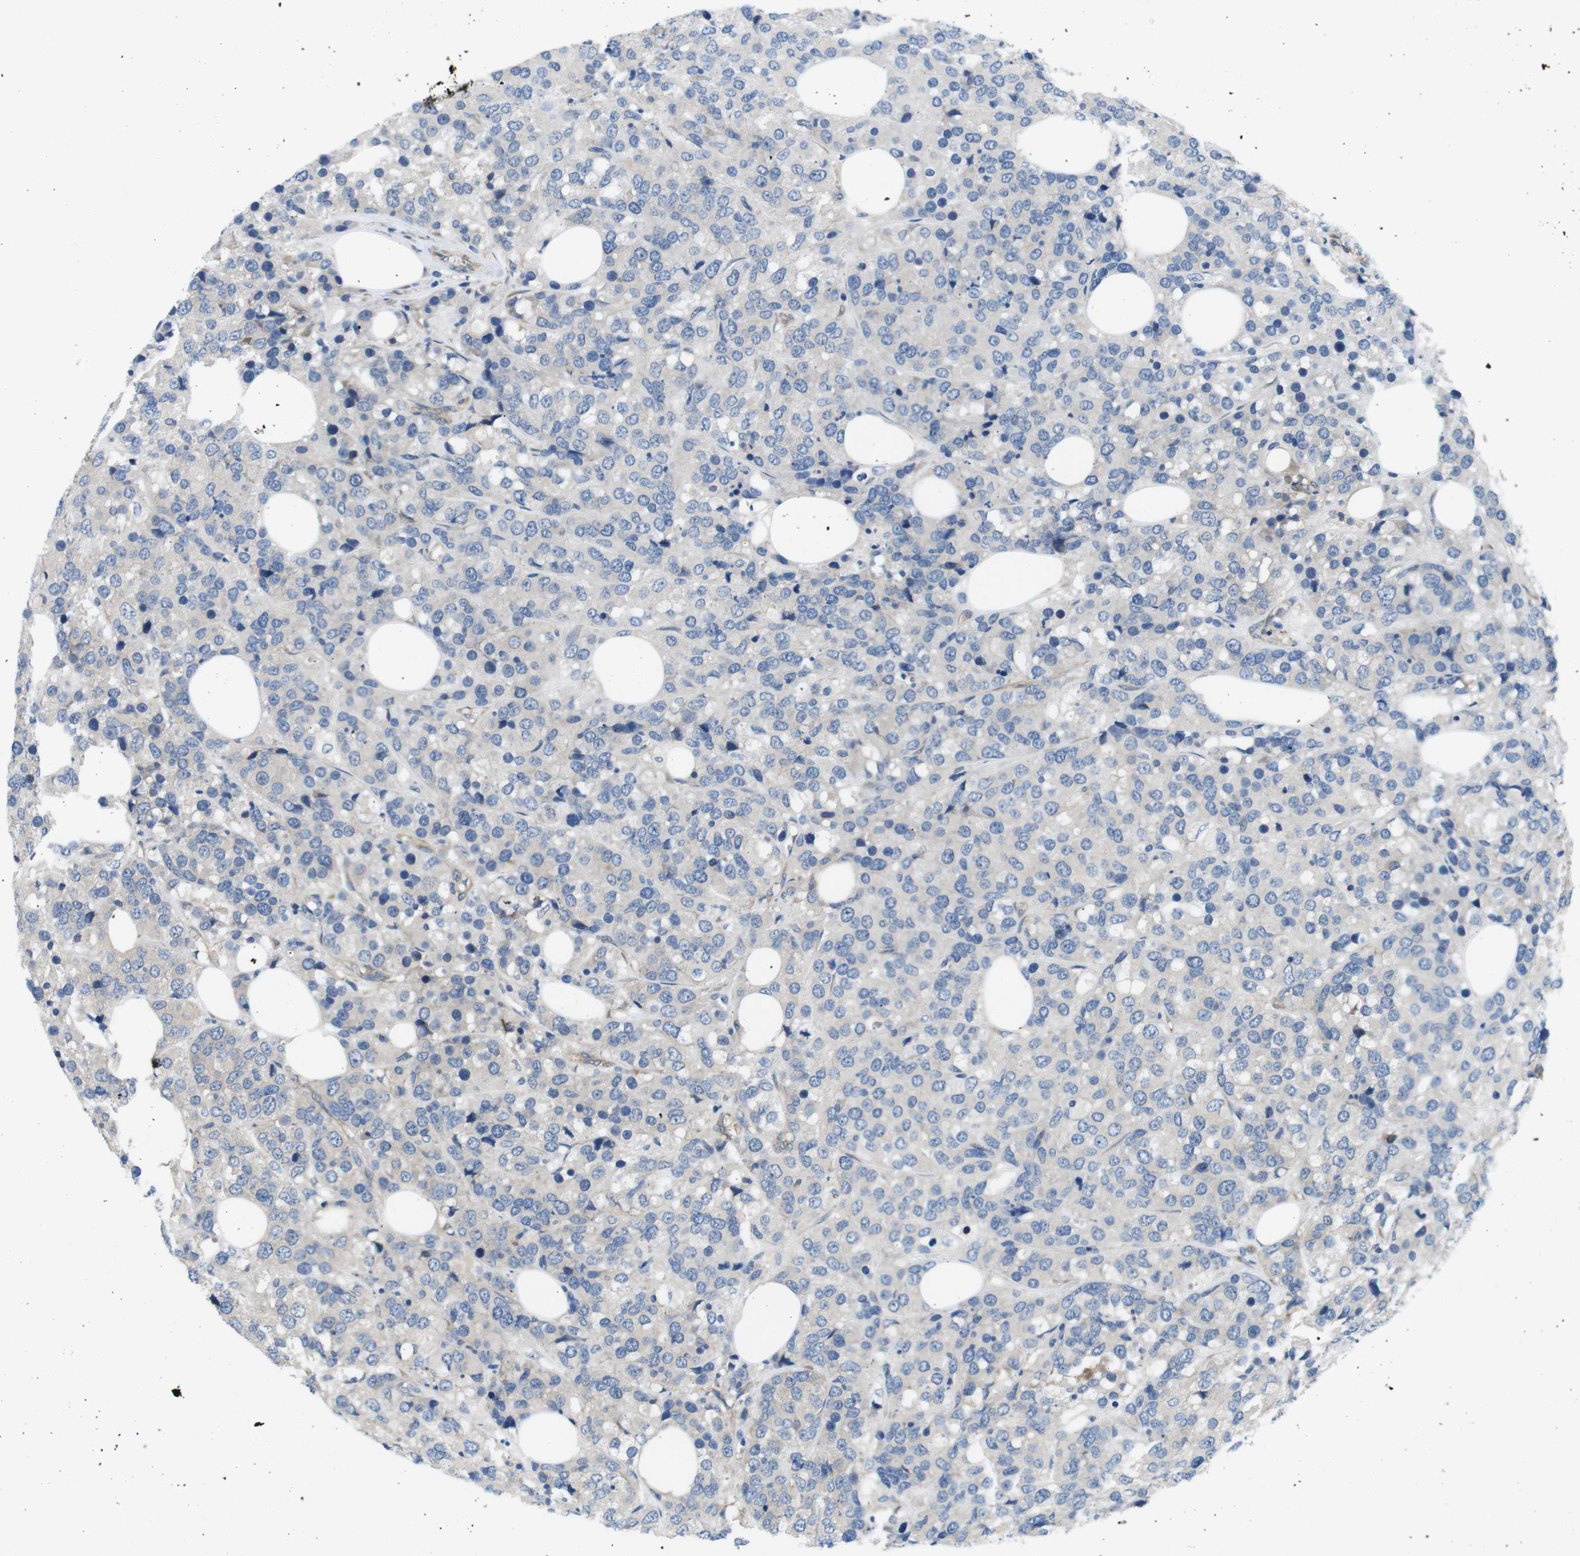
{"staining": {"intensity": "negative", "quantity": "none", "location": "none"}, "tissue": "breast cancer", "cell_type": "Tumor cells", "image_type": "cancer", "snomed": [{"axis": "morphology", "description": "Lobular carcinoma"}, {"axis": "topography", "description": "Breast"}], "caption": "Immunohistochemistry histopathology image of human lobular carcinoma (breast) stained for a protein (brown), which demonstrates no positivity in tumor cells.", "gene": "DCLK1", "patient": {"sex": "female", "age": 59}}